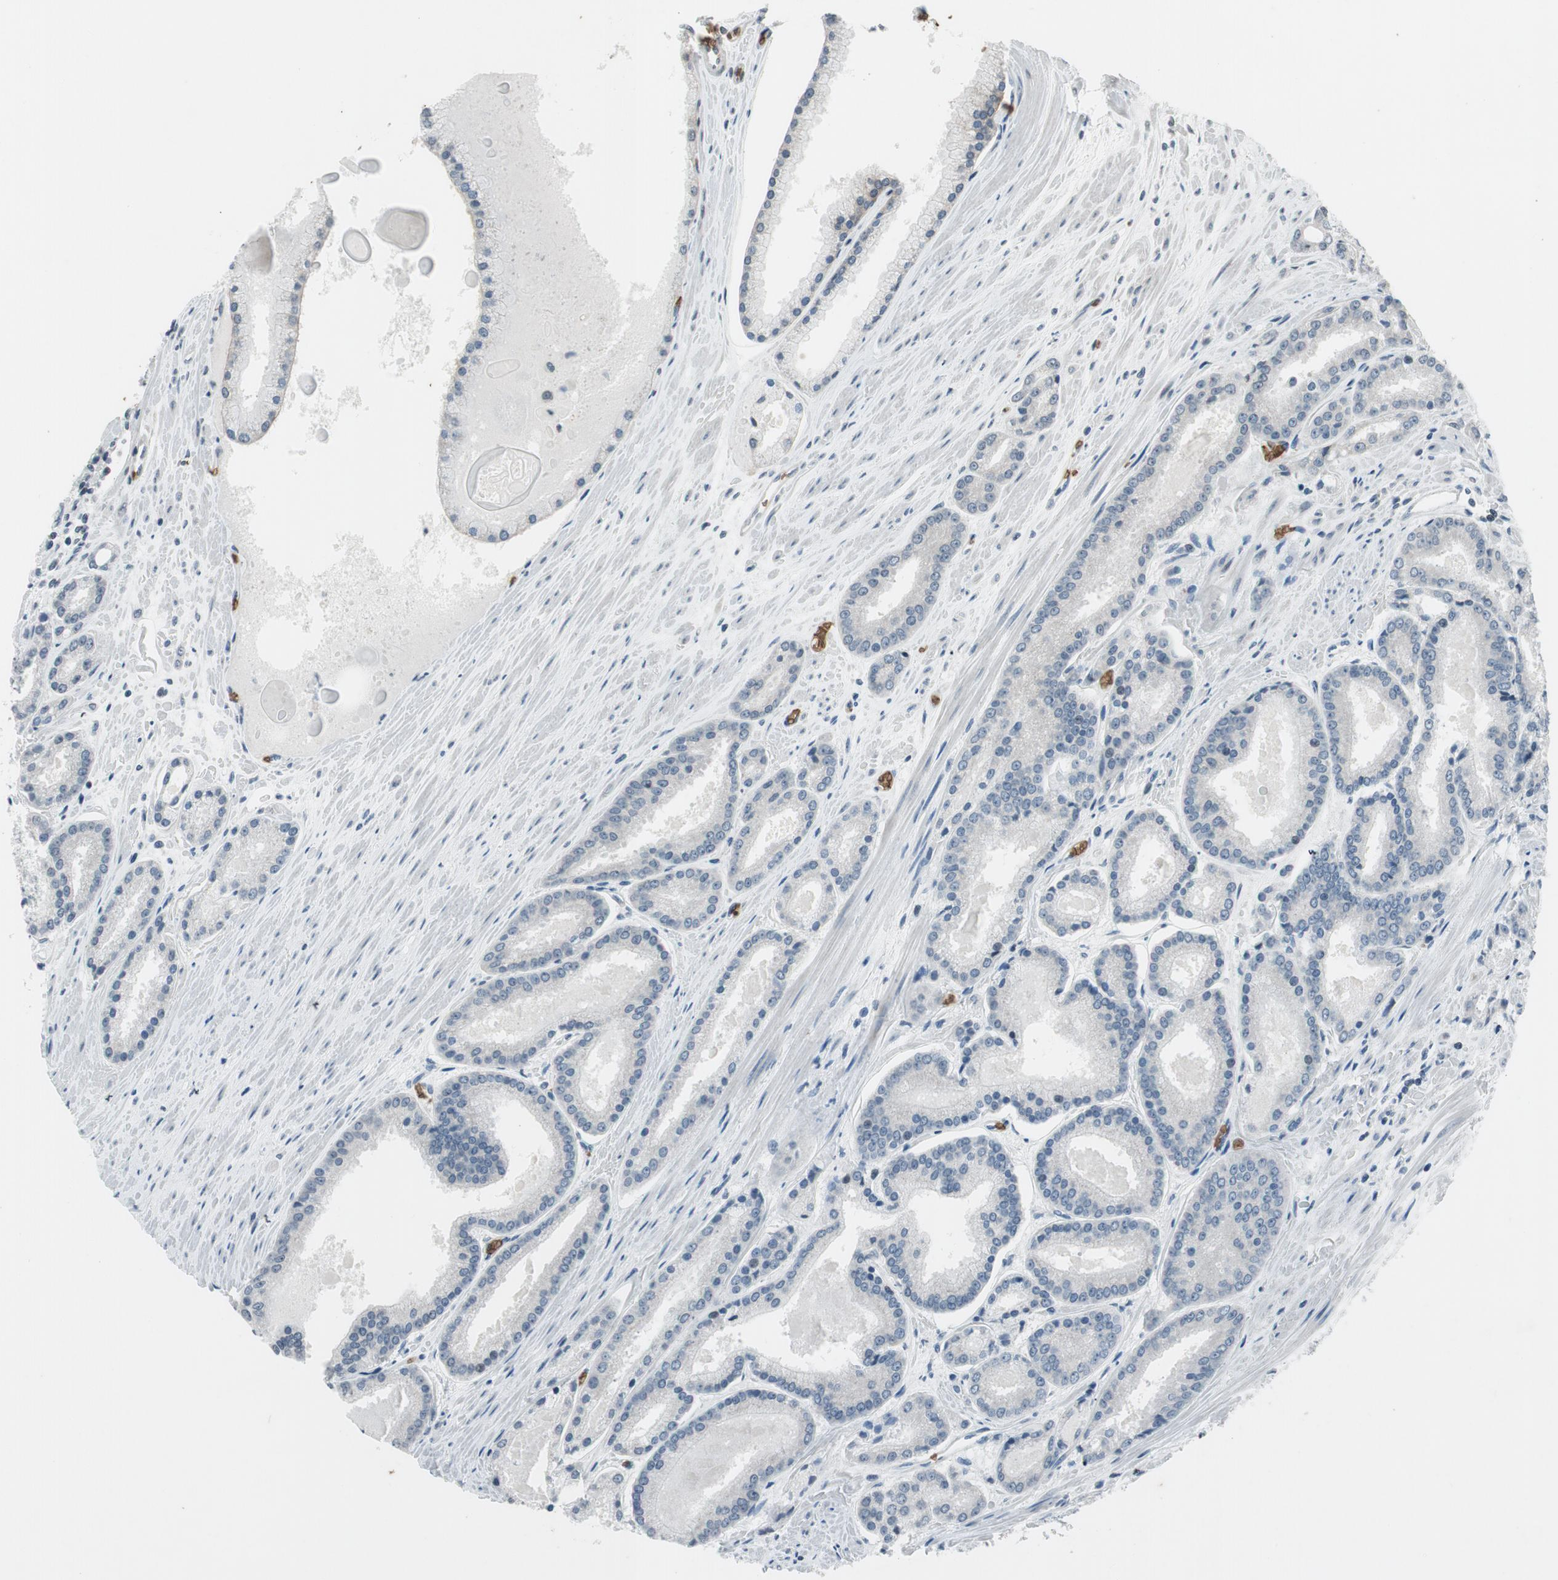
{"staining": {"intensity": "negative", "quantity": "none", "location": "none"}, "tissue": "prostate cancer", "cell_type": "Tumor cells", "image_type": "cancer", "snomed": [{"axis": "morphology", "description": "Adenocarcinoma, Low grade"}, {"axis": "topography", "description": "Prostate"}], "caption": "Tumor cells are negative for protein expression in human prostate cancer.", "gene": "GYPC", "patient": {"sex": "male", "age": 59}}